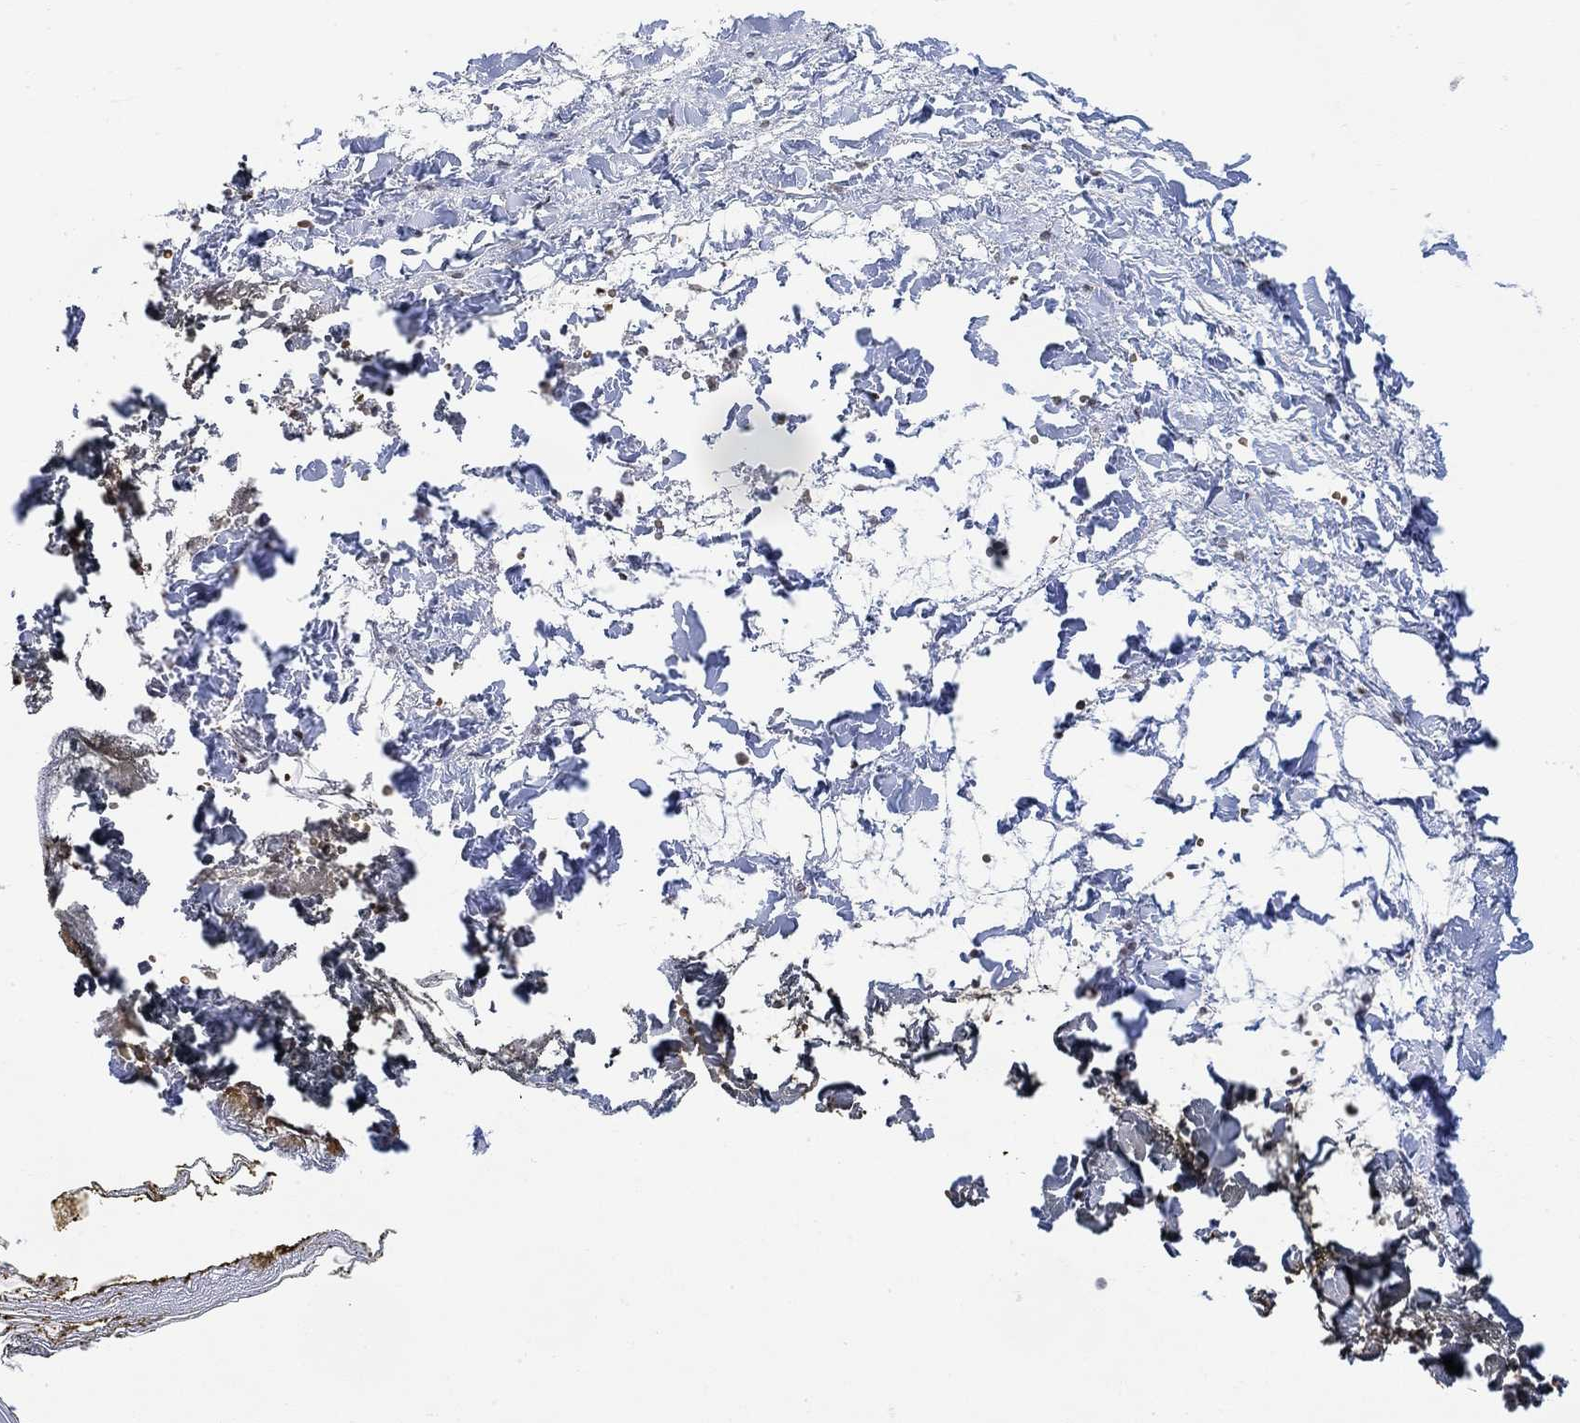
{"staining": {"intensity": "negative", "quantity": "none", "location": "none"}, "tissue": "skin", "cell_type": "Fibroblasts", "image_type": "normal", "snomed": [{"axis": "morphology", "description": "Normal tissue, NOS"}, {"axis": "topography", "description": "Skin"}], "caption": "IHC micrograph of benign skin: human skin stained with DAB (3,3'-diaminobenzidine) demonstrates no significant protein staining in fibroblasts.", "gene": "TMEM255A", "patient": {"sex": "female", "age": 34}}